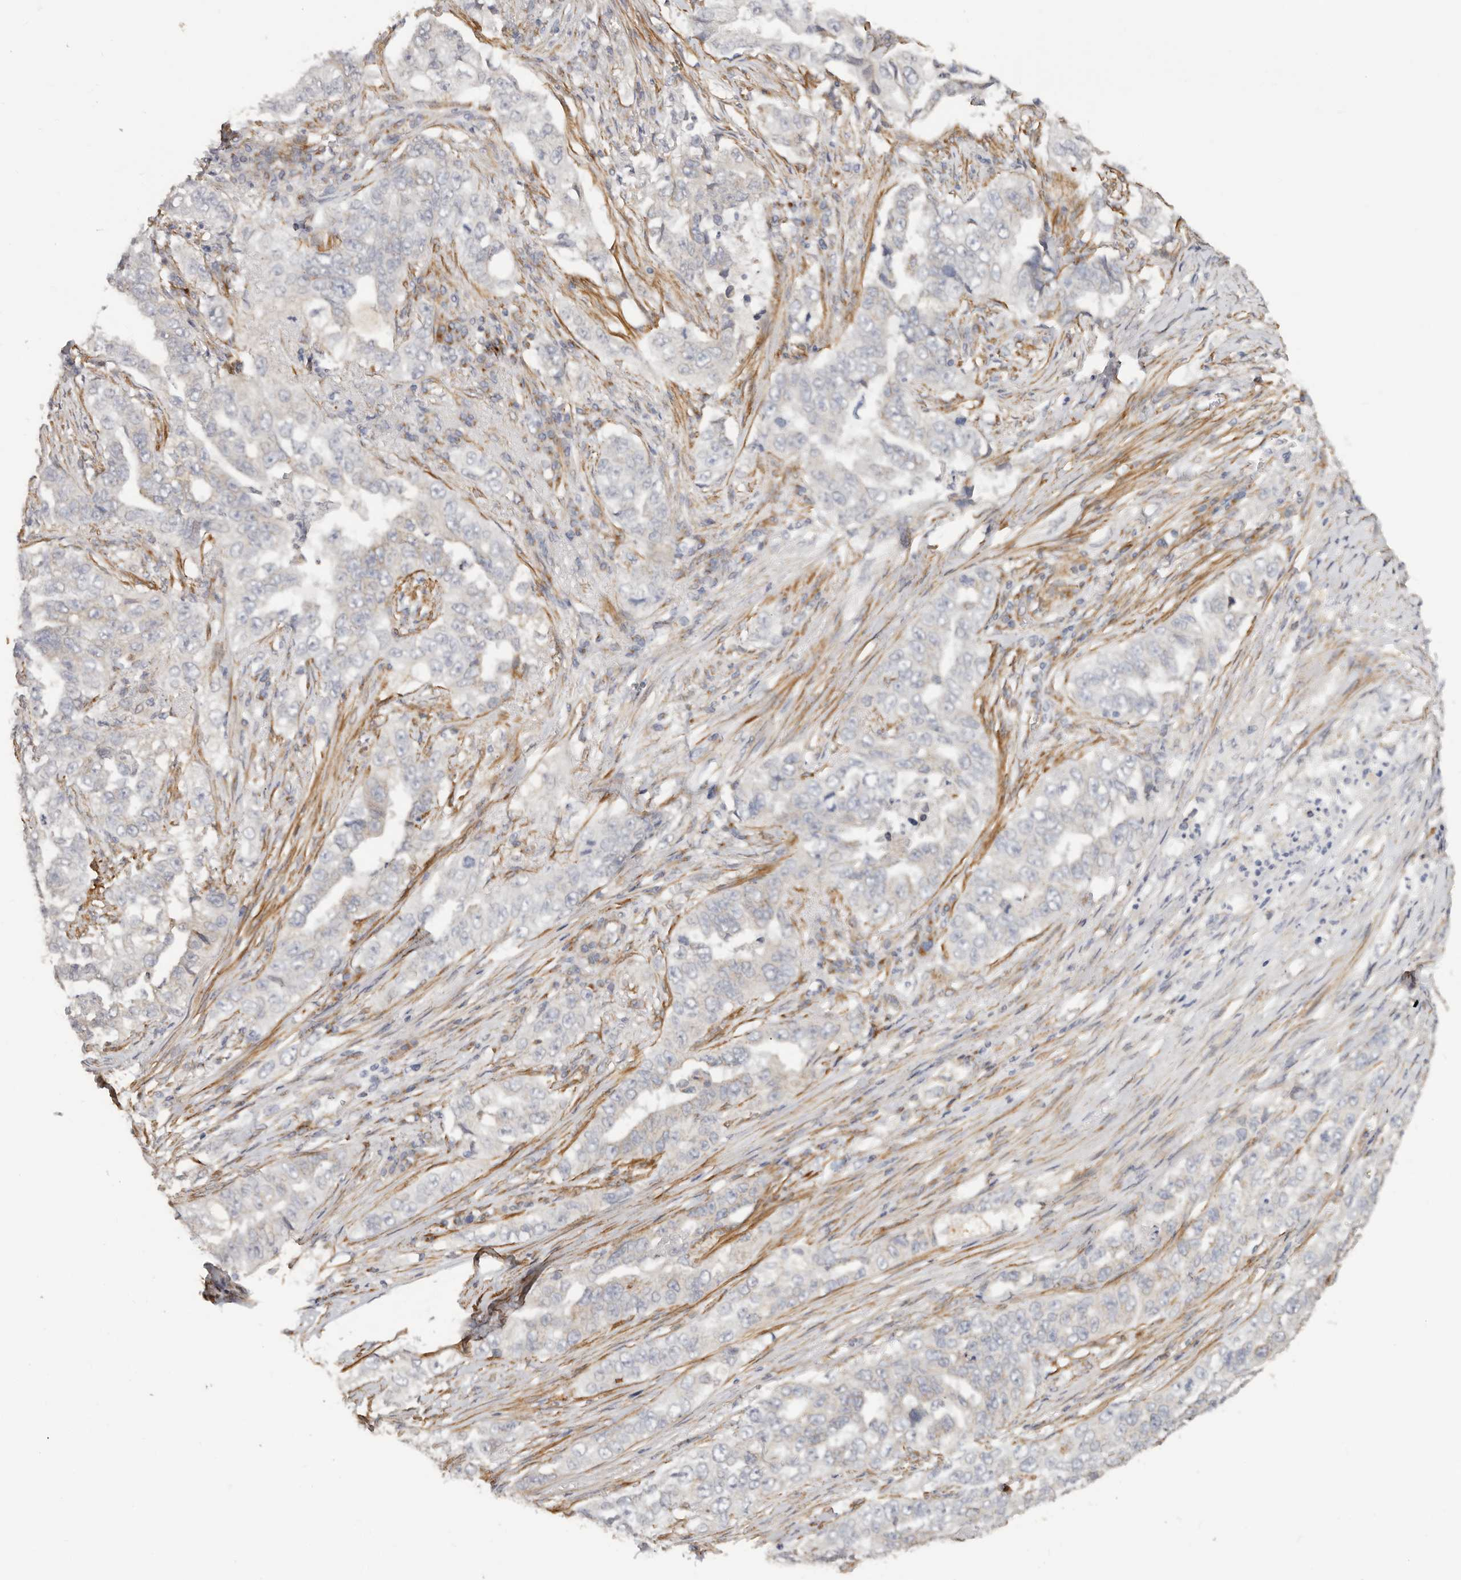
{"staining": {"intensity": "weak", "quantity": "<25%", "location": "cytoplasmic/membranous"}, "tissue": "lung cancer", "cell_type": "Tumor cells", "image_type": "cancer", "snomed": [{"axis": "morphology", "description": "Adenocarcinoma, NOS"}, {"axis": "topography", "description": "Lung"}], "caption": "The photomicrograph shows no significant expression in tumor cells of adenocarcinoma (lung).", "gene": "RABAC1", "patient": {"sex": "female", "age": 51}}